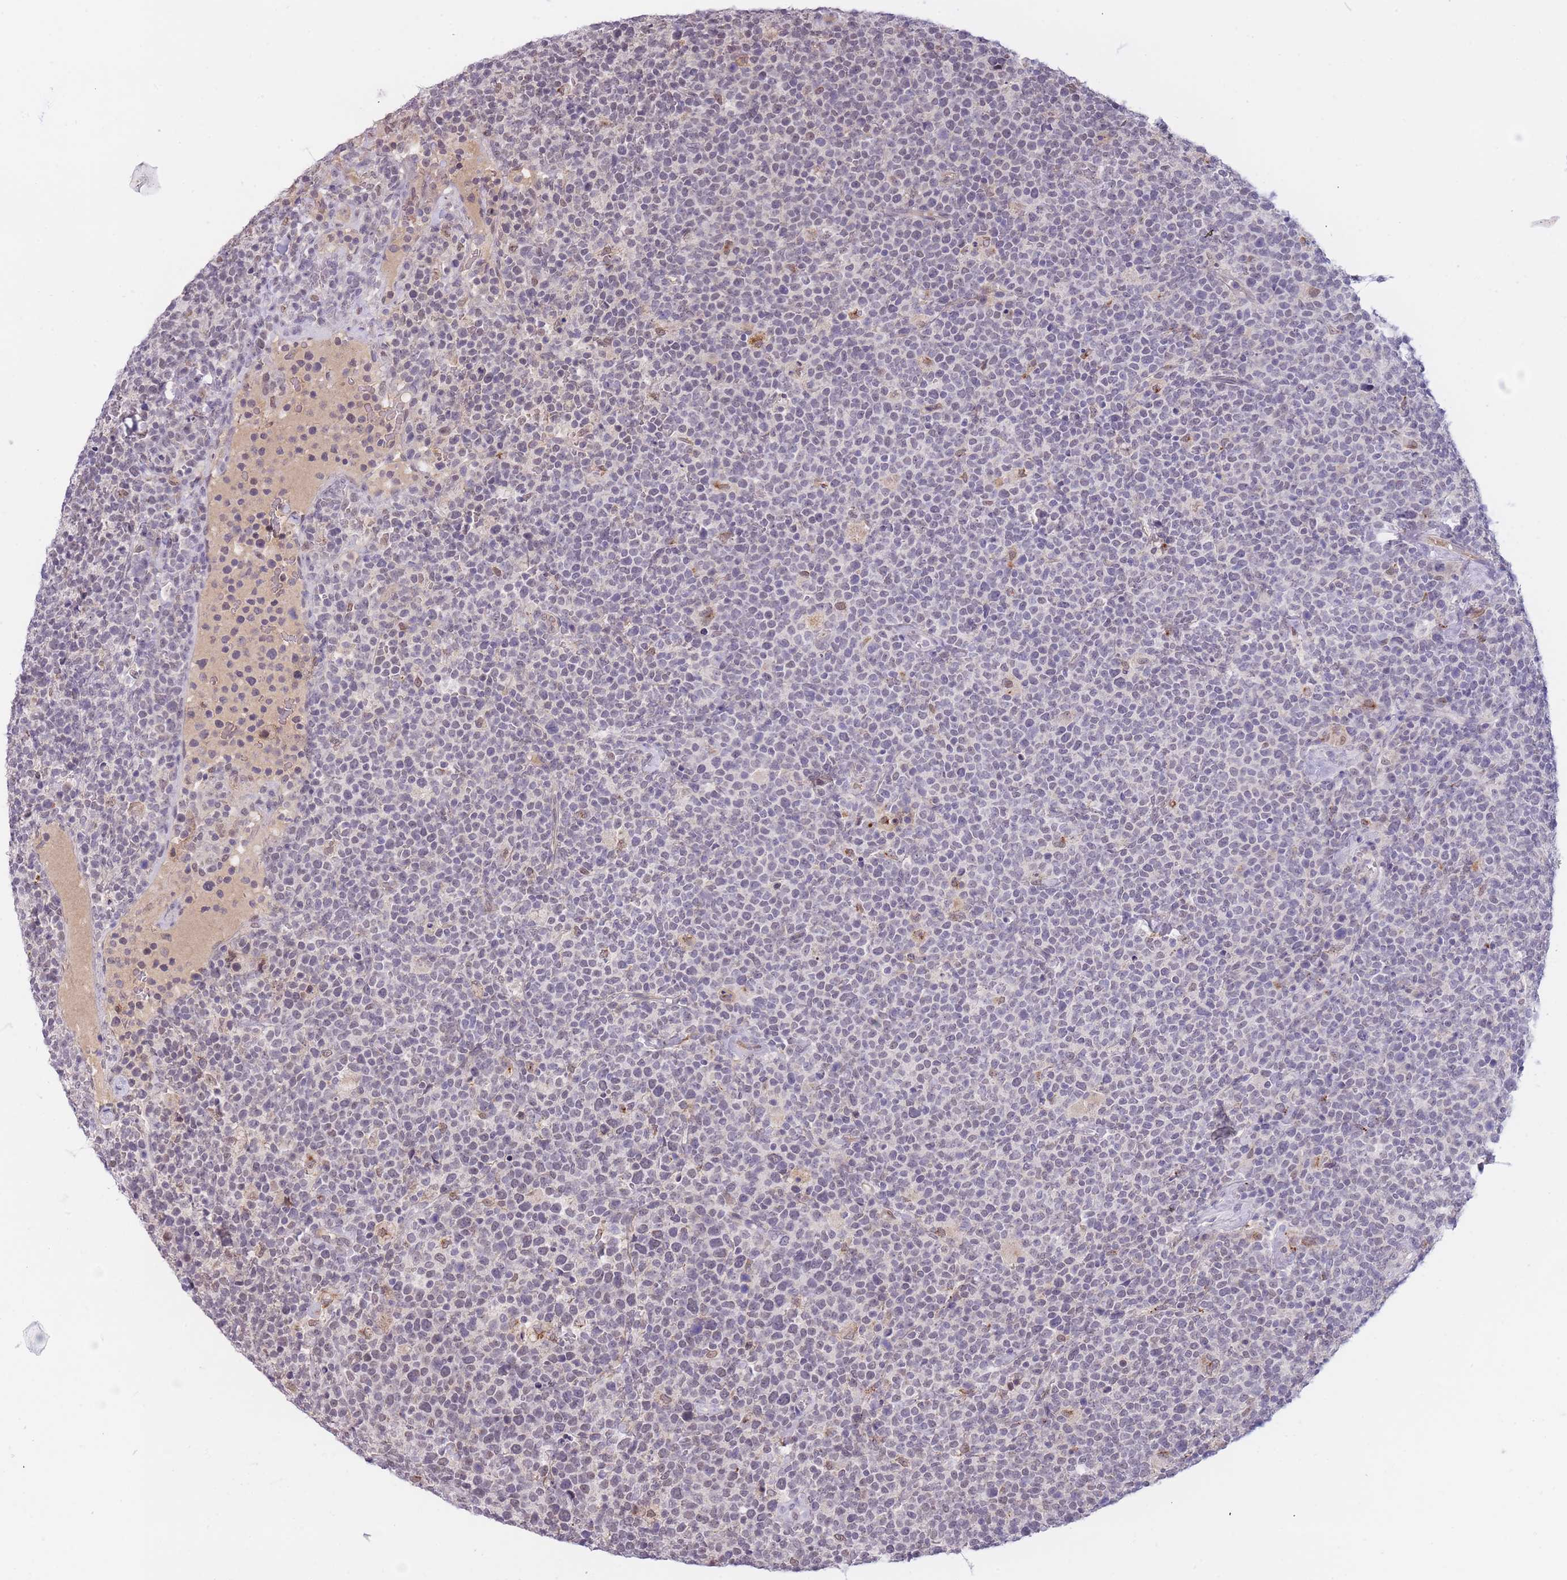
{"staining": {"intensity": "negative", "quantity": "none", "location": "none"}, "tissue": "lymphoma", "cell_type": "Tumor cells", "image_type": "cancer", "snomed": [{"axis": "morphology", "description": "Malignant lymphoma, non-Hodgkin's type, High grade"}, {"axis": "topography", "description": "Lymph node"}], "caption": "Immunohistochemistry image of lymphoma stained for a protein (brown), which exhibits no staining in tumor cells.", "gene": "GOLGA6L25", "patient": {"sex": "male", "age": 61}}